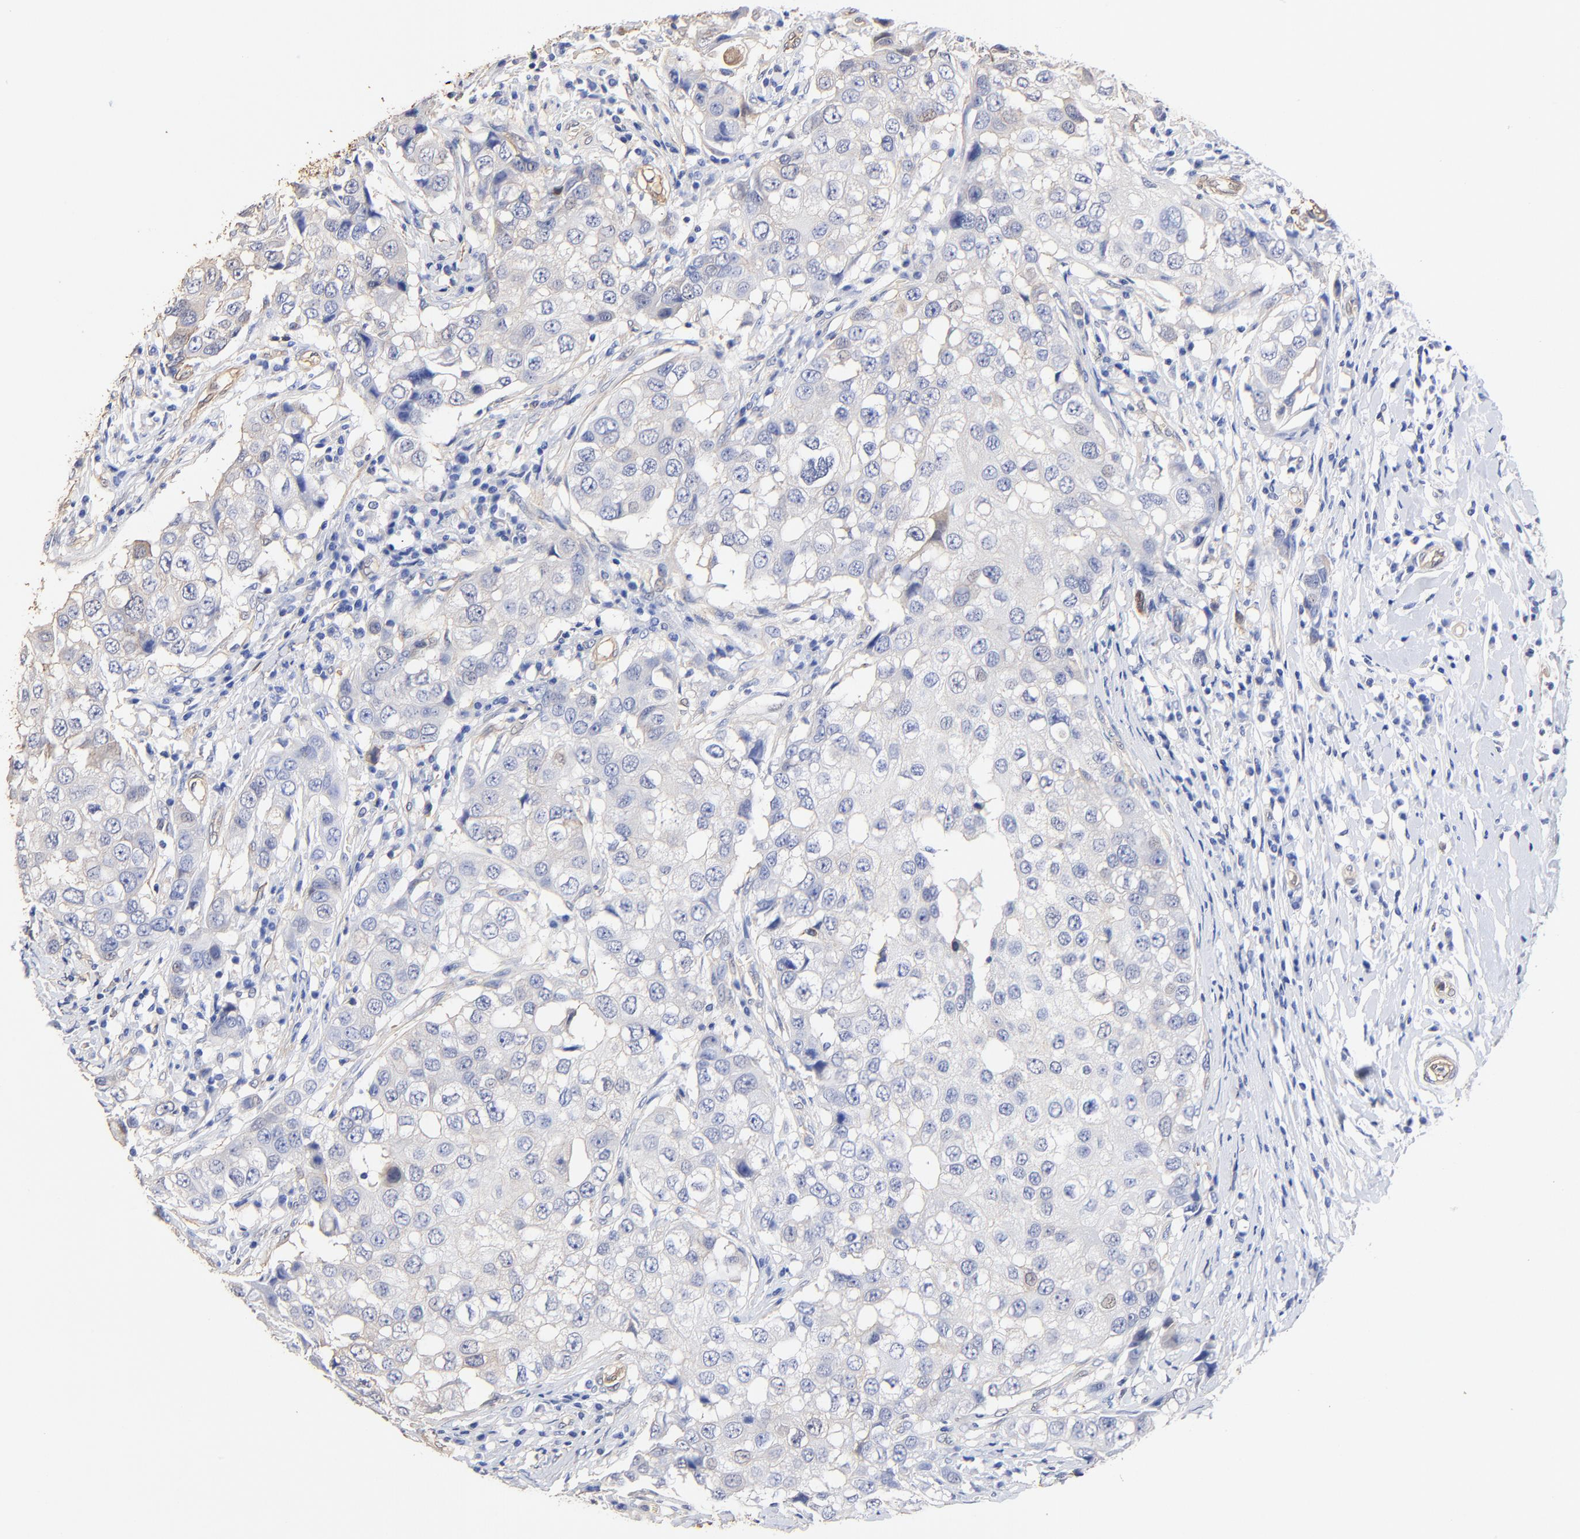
{"staining": {"intensity": "negative", "quantity": "none", "location": "none"}, "tissue": "breast cancer", "cell_type": "Tumor cells", "image_type": "cancer", "snomed": [{"axis": "morphology", "description": "Duct carcinoma"}, {"axis": "topography", "description": "Breast"}], "caption": "IHC photomicrograph of breast cancer stained for a protein (brown), which shows no staining in tumor cells.", "gene": "TAGLN2", "patient": {"sex": "female", "age": 27}}